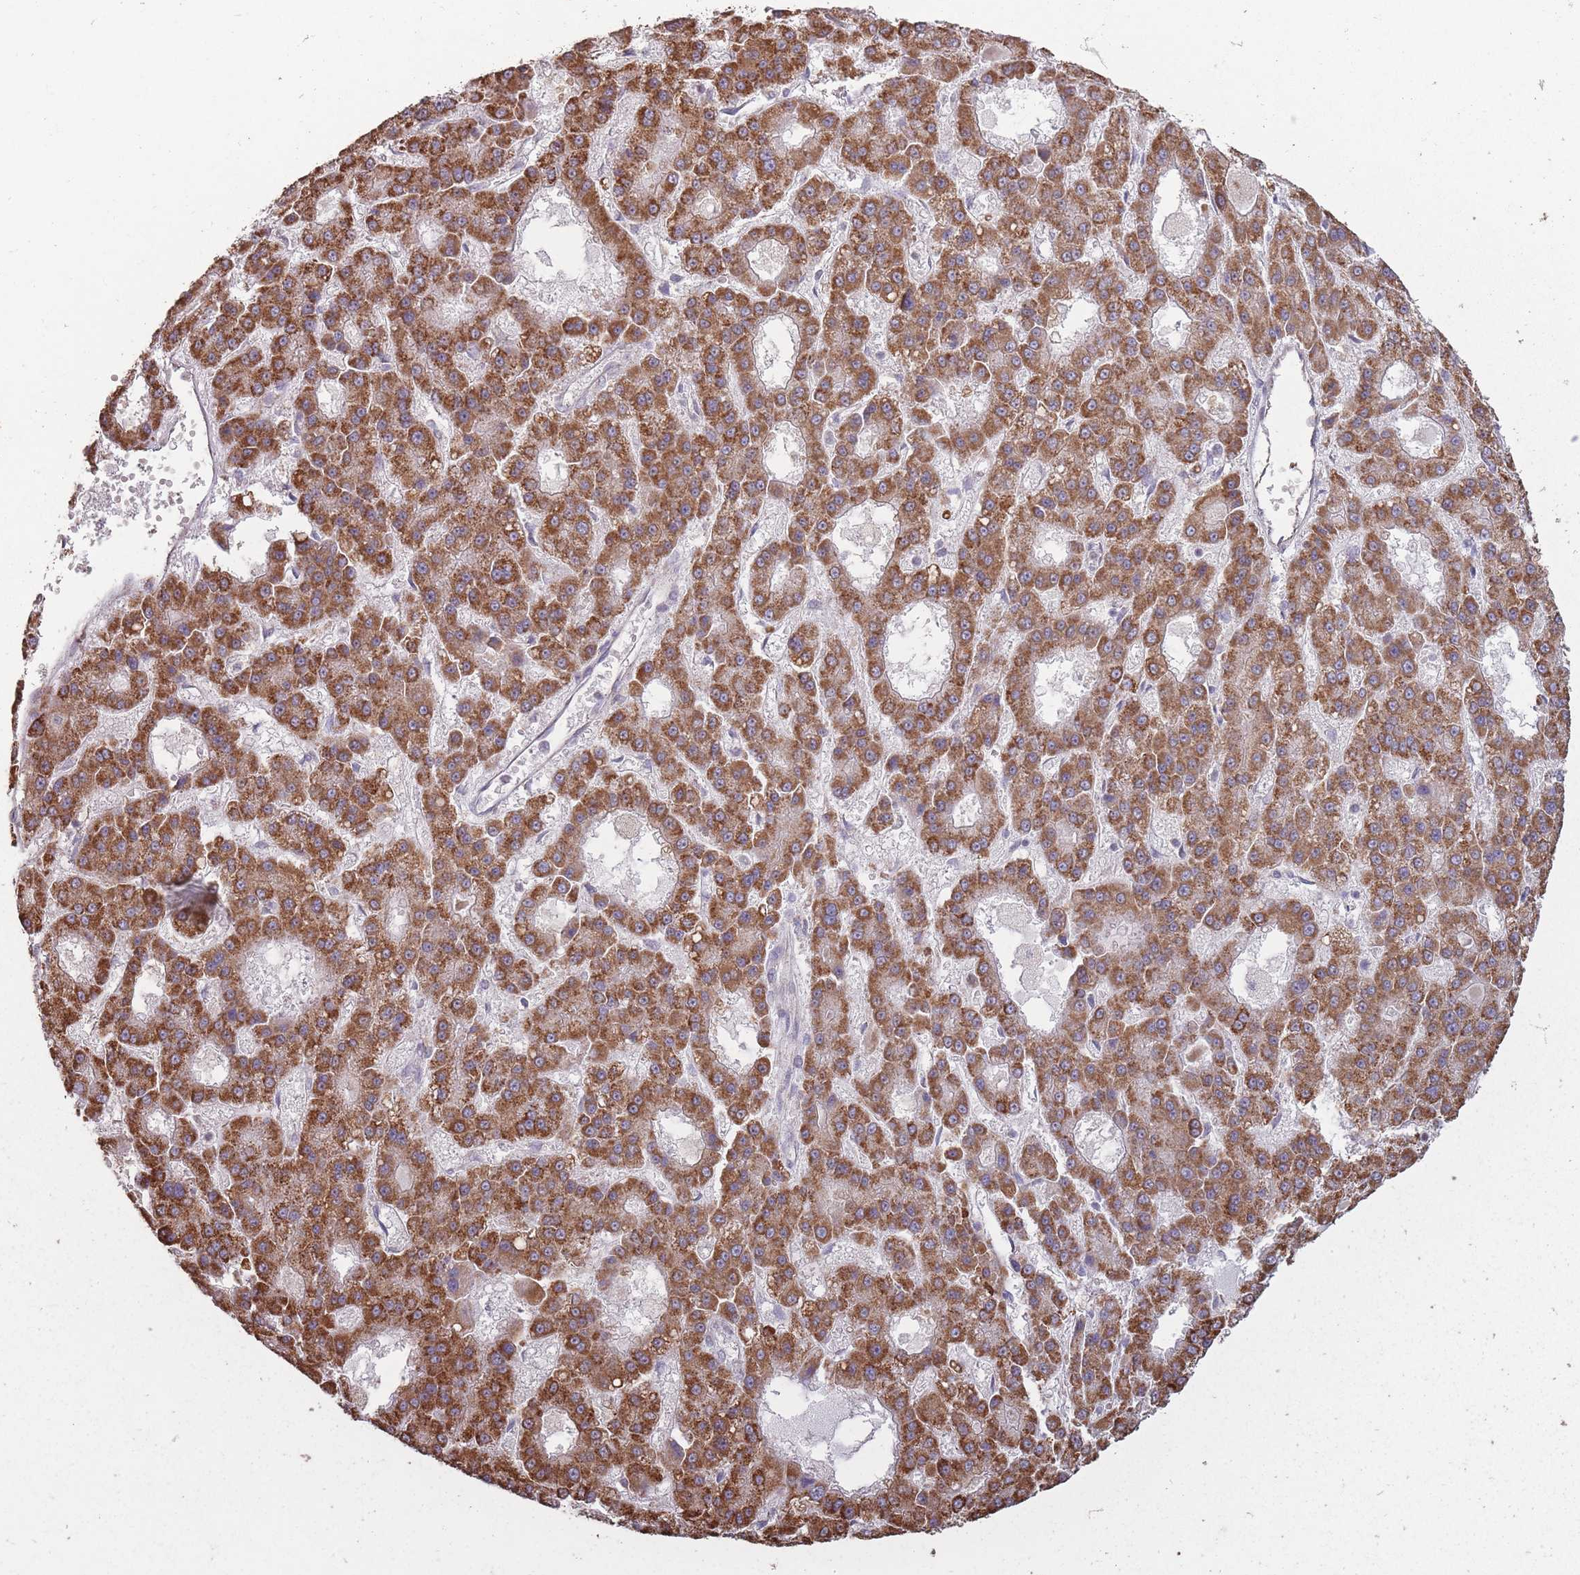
{"staining": {"intensity": "strong", "quantity": ">75%", "location": "cytoplasmic/membranous"}, "tissue": "liver cancer", "cell_type": "Tumor cells", "image_type": "cancer", "snomed": [{"axis": "morphology", "description": "Carcinoma, Hepatocellular, NOS"}, {"axis": "topography", "description": "Liver"}], "caption": "Protein expression analysis of liver hepatocellular carcinoma demonstrates strong cytoplasmic/membranous positivity in about >75% of tumor cells. (IHC, brightfield microscopy, high magnification).", "gene": "CNOT8", "patient": {"sex": "male", "age": 70}}